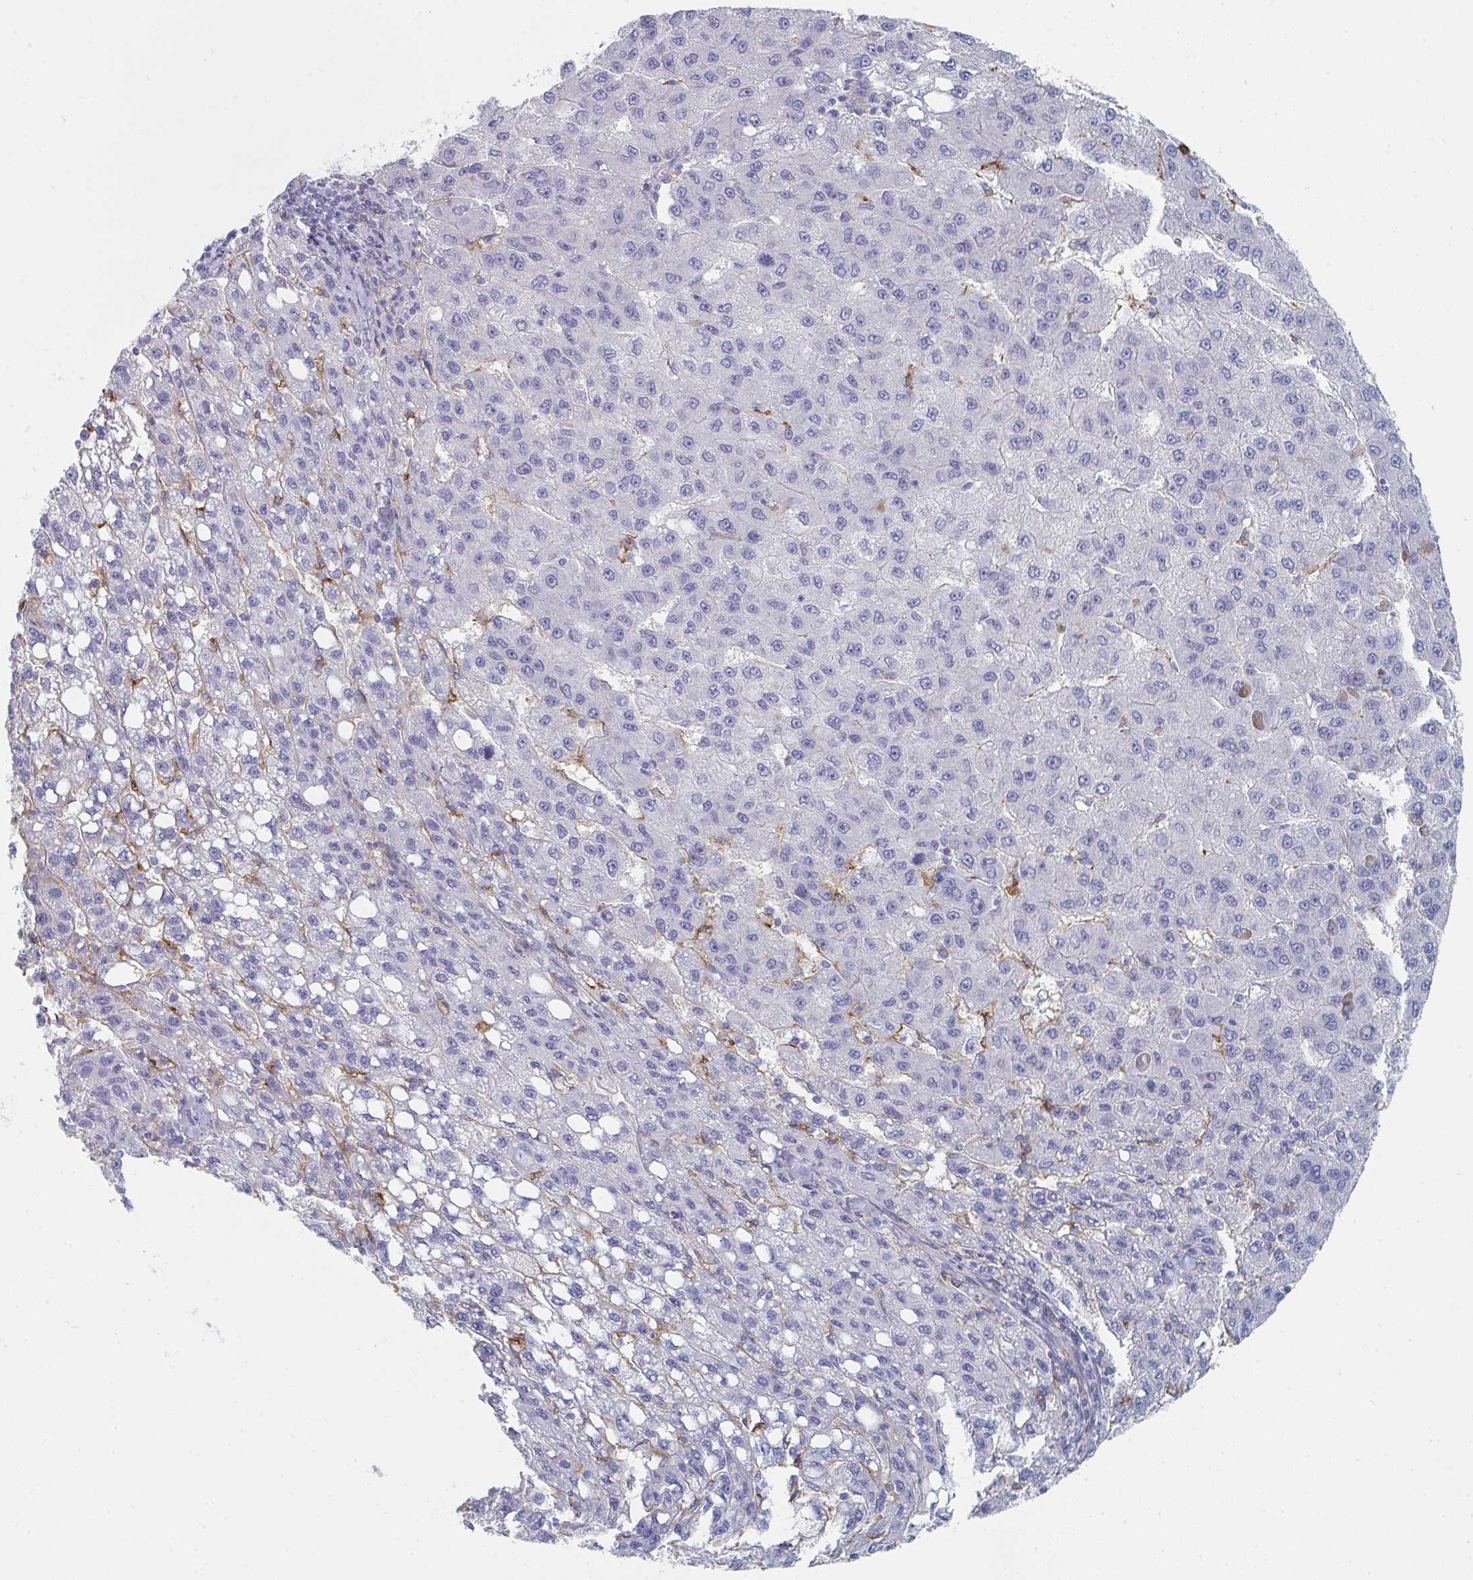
{"staining": {"intensity": "negative", "quantity": "none", "location": "none"}, "tissue": "liver cancer", "cell_type": "Tumor cells", "image_type": "cancer", "snomed": [{"axis": "morphology", "description": "Carcinoma, Hepatocellular, NOS"}, {"axis": "topography", "description": "Liver"}], "caption": "This is a photomicrograph of immunohistochemistry staining of liver cancer, which shows no positivity in tumor cells.", "gene": "DAB2", "patient": {"sex": "female", "age": 82}}